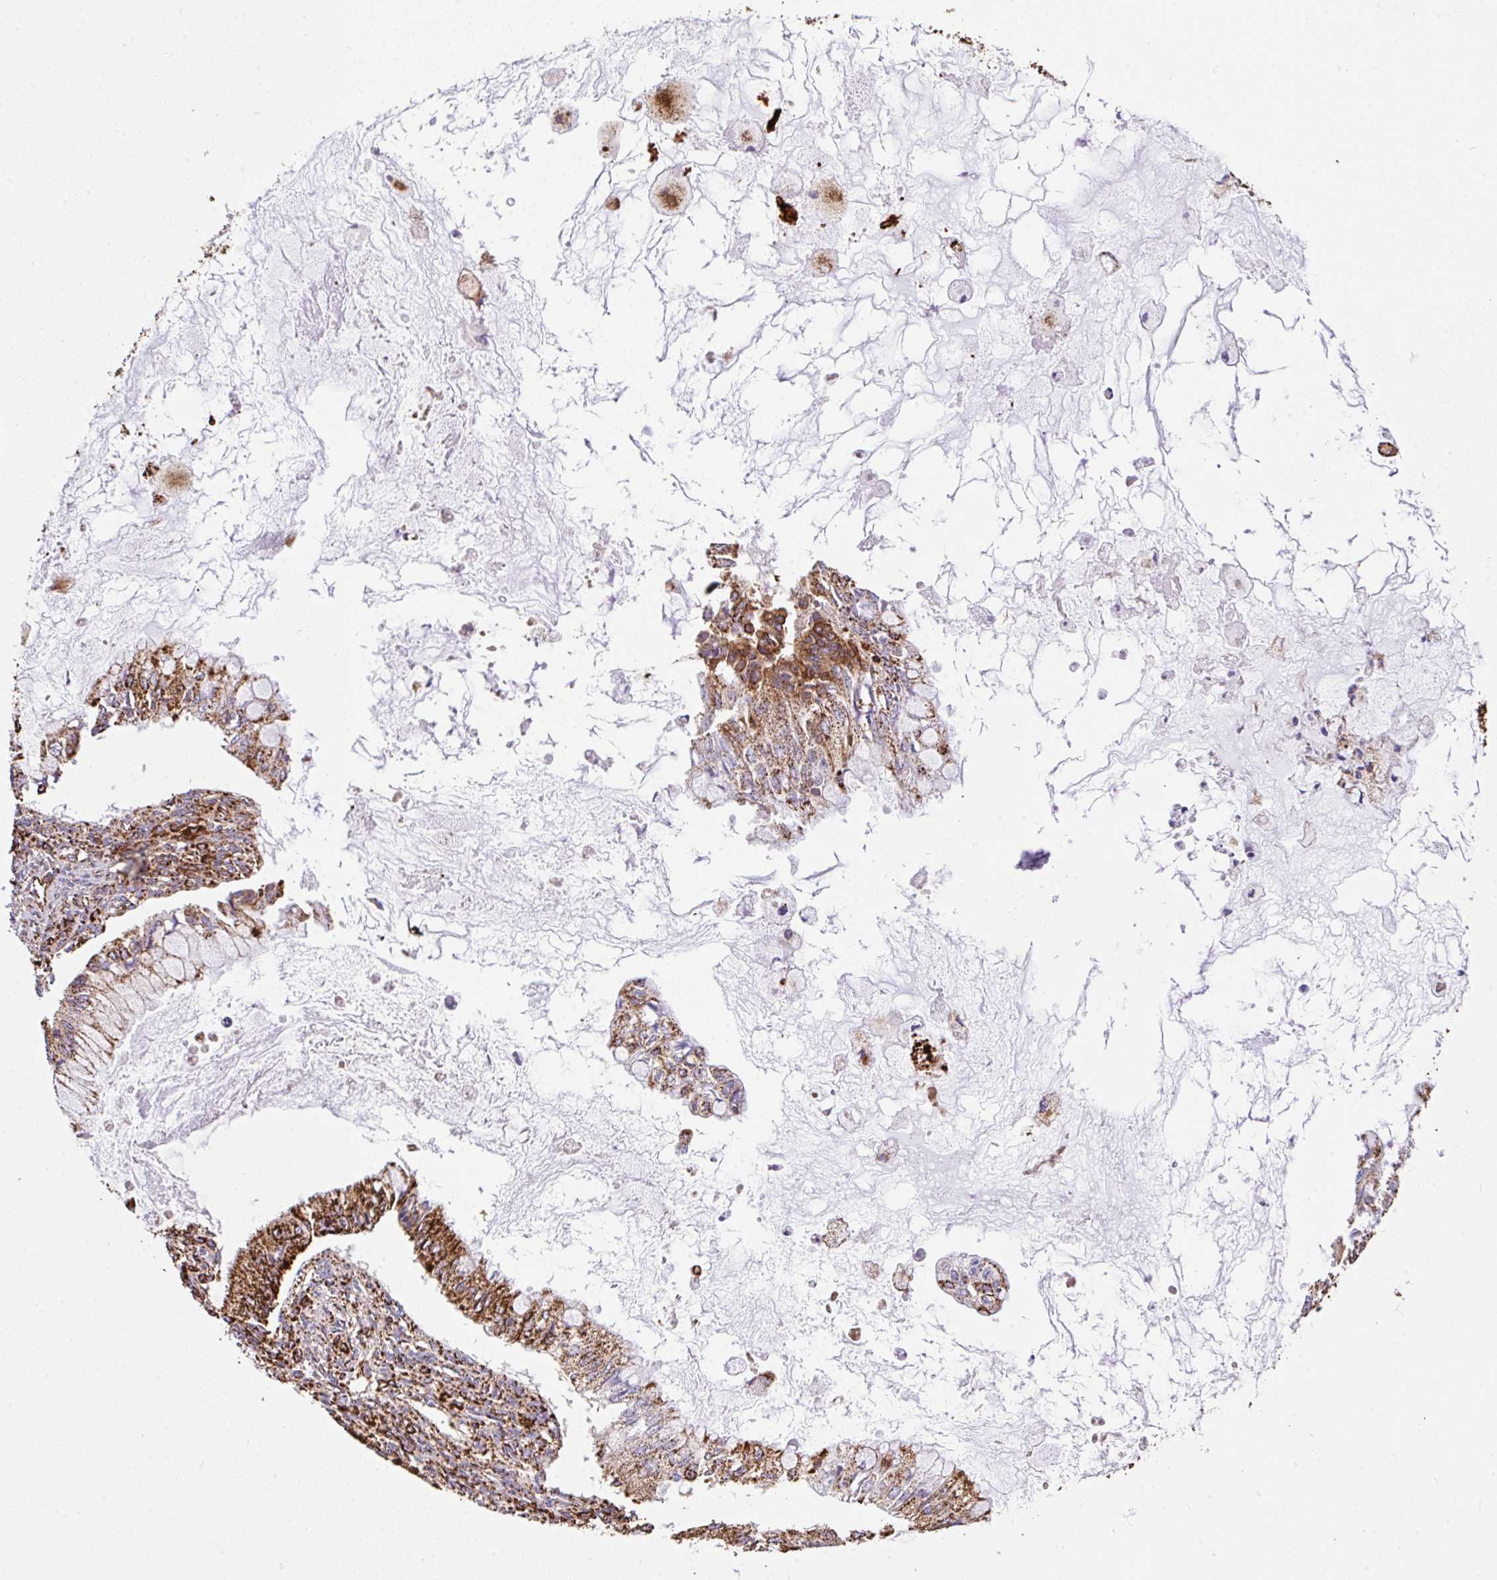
{"staining": {"intensity": "strong", "quantity": ">75%", "location": "cytoplasmic/membranous"}, "tissue": "ovarian cancer", "cell_type": "Tumor cells", "image_type": "cancer", "snomed": [{"axis": "morphology", "description": "Cystadenocarcinoma, mucinous, NOS"}, {"axis": "topography", "description": "Ovary"}], "caption": "High-power microscopy captured an immunohistochemistry micrograph of mucinous cystadenocarcinoma (ovarian), revealing strong cytoplasmic/membranous positivity in approximately >75% of tumor cells.", "gene": "ANKRD33B", "patient": {"sex": "female", "age": 34}}